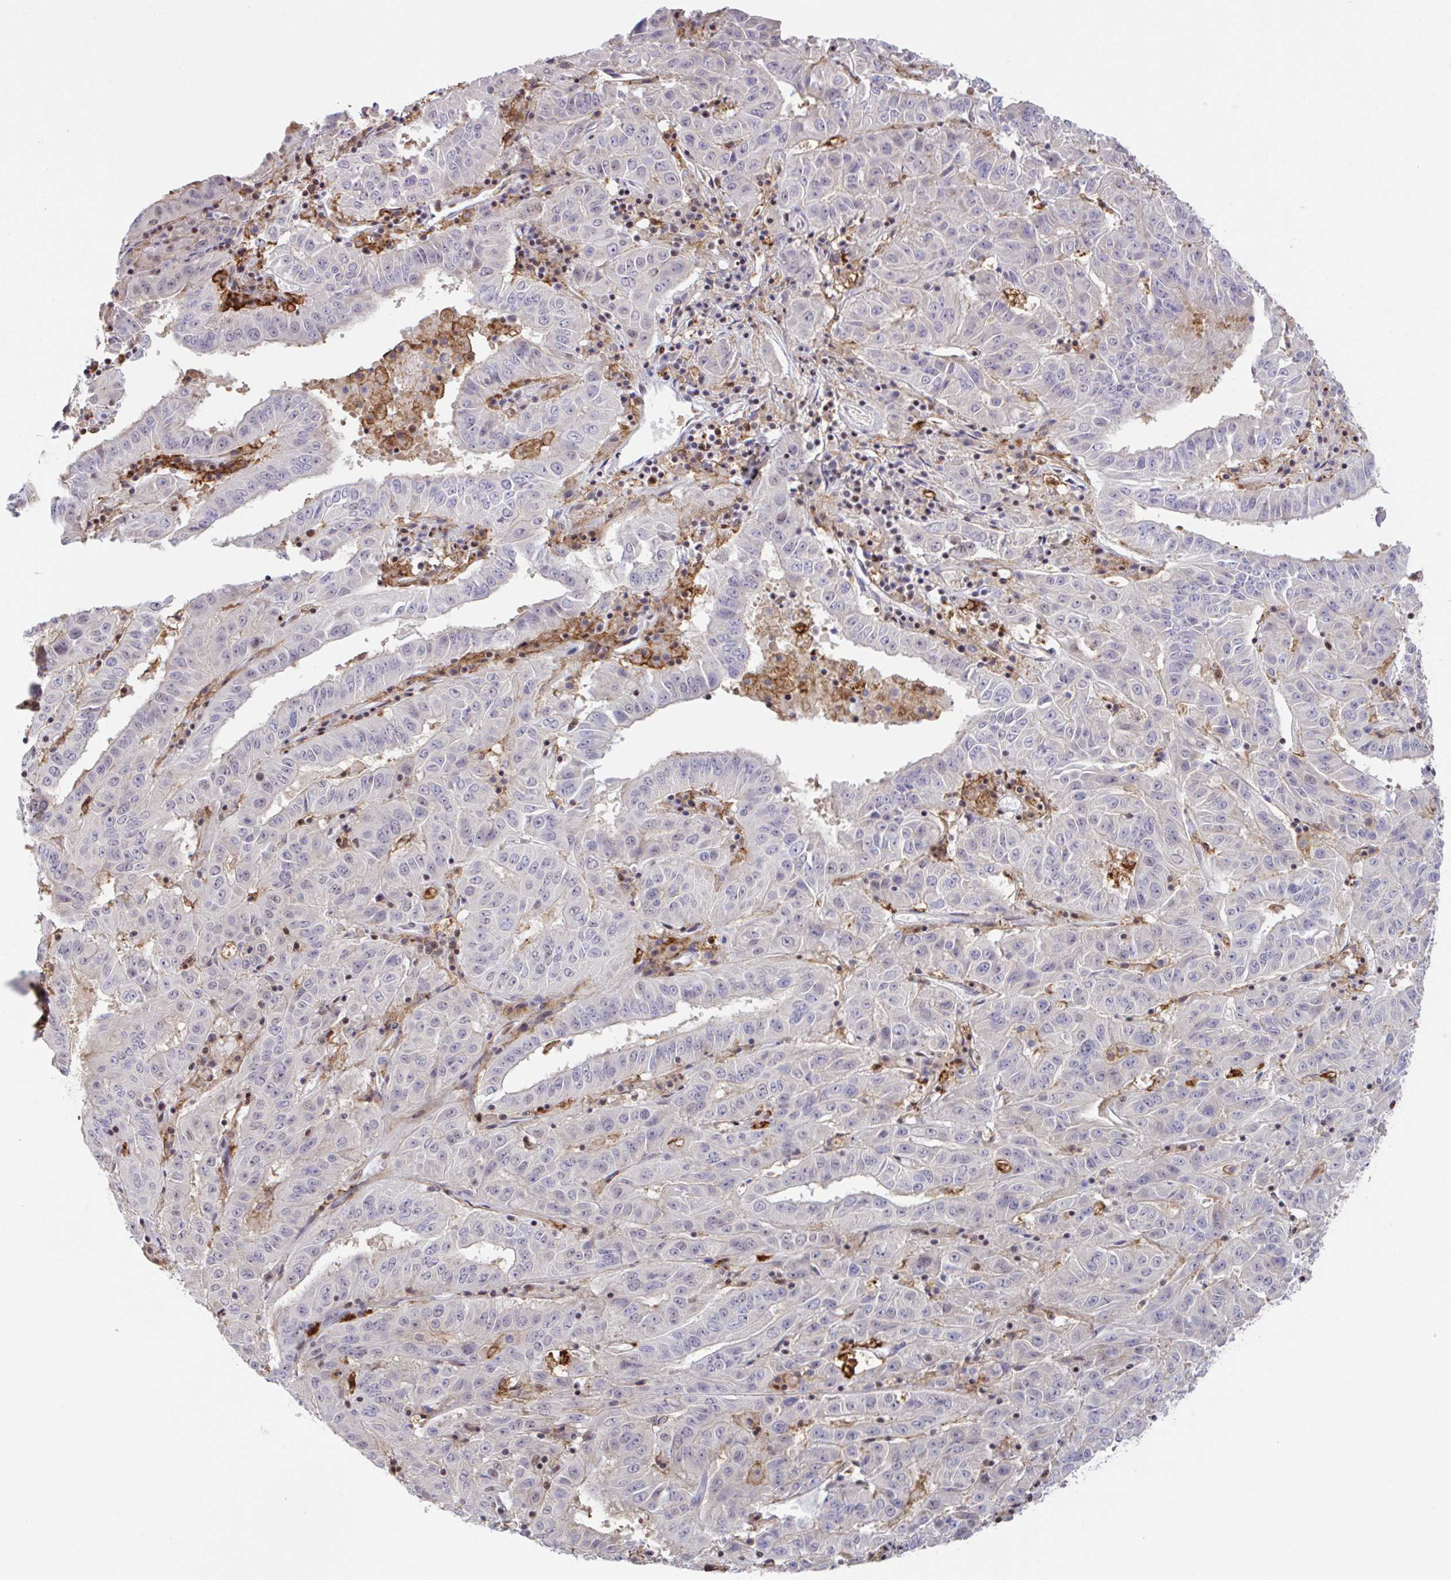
{"staining": {"intensity": "weak", "quantity": "25%-75%", "location": "nuclear"}, "tissue": "pancreatic cancer", "cell_type": "Tumor cells", "image_type": "cancer", "snomed": [{"axis": "morphology", "description": "Adenocarcinoma, NOS"}, {"axis": "topography", "description": "Pancreas"}], "caption": "Immunohistochemistry staining of pancreatic cancer, which shows low levels of weak nuclear positivity in about 25%-75% of tumor cells indicating weak nuclear protein staining. The staining was performed using DAB (3,3'-diaminobenzidine) (brown) for protein detection and nuclei were counterstained in hematoxylin (blue).", "gene": "OR6K3", "patient": {"sex": "male", "age": 63}}